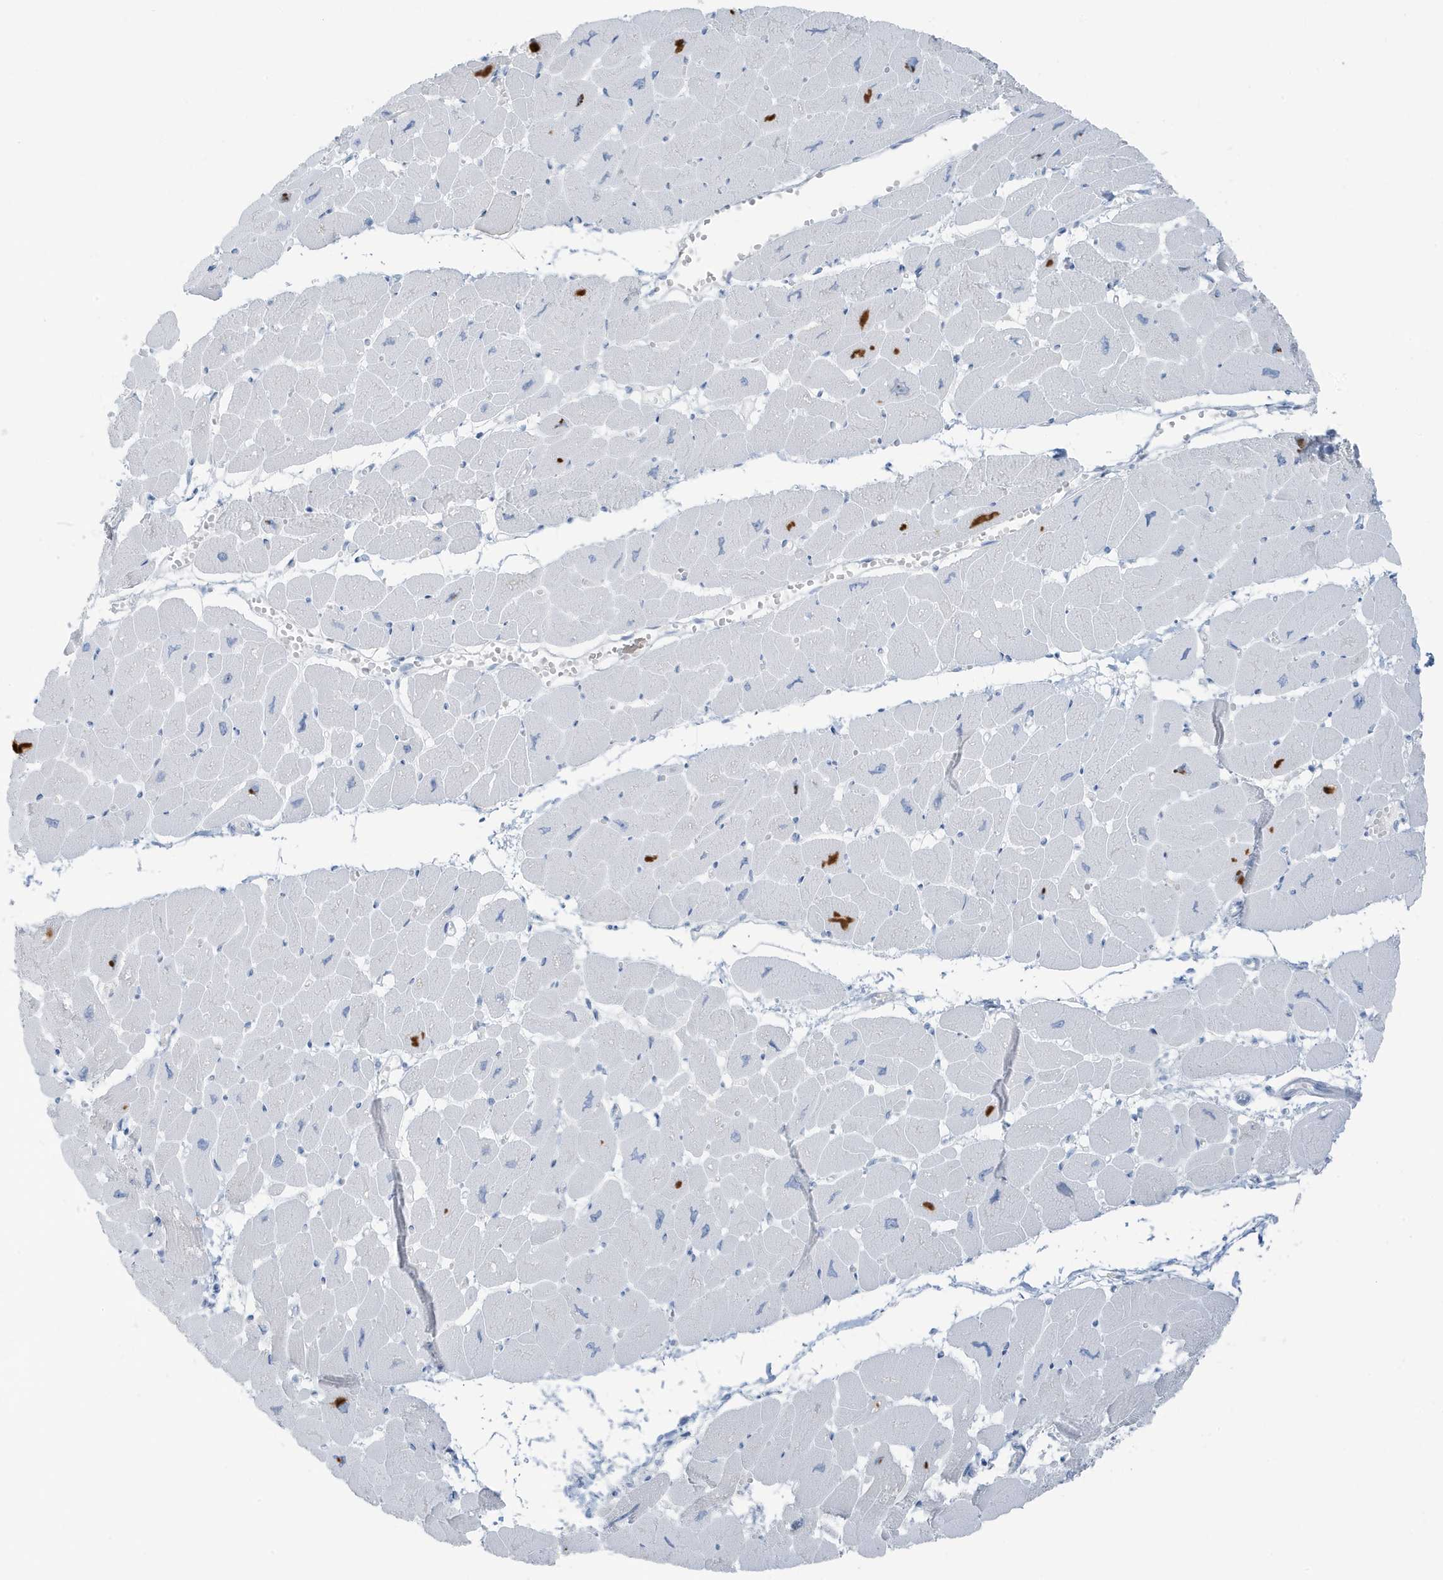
{"staining": {"intensity": "negative", "quantity": "none", "location": "none"}, "tissue": "heart muscle", "cell_type": "Cardiomyocytes", "image_type": "normal", "snomed": [{"axis": "morphology", "description": "Normal tissue, NOS"}, {"axis": "topography", "description": "Heart"}], "caption": "Immunohistochemistry (IHC) image of benign heart muscle: human heart muscle stained with DAB exhibits no significant protein staining in cardiomyocytes.", "gene": "ZFP64", "patient": {"sex": "female", "age": 54}}